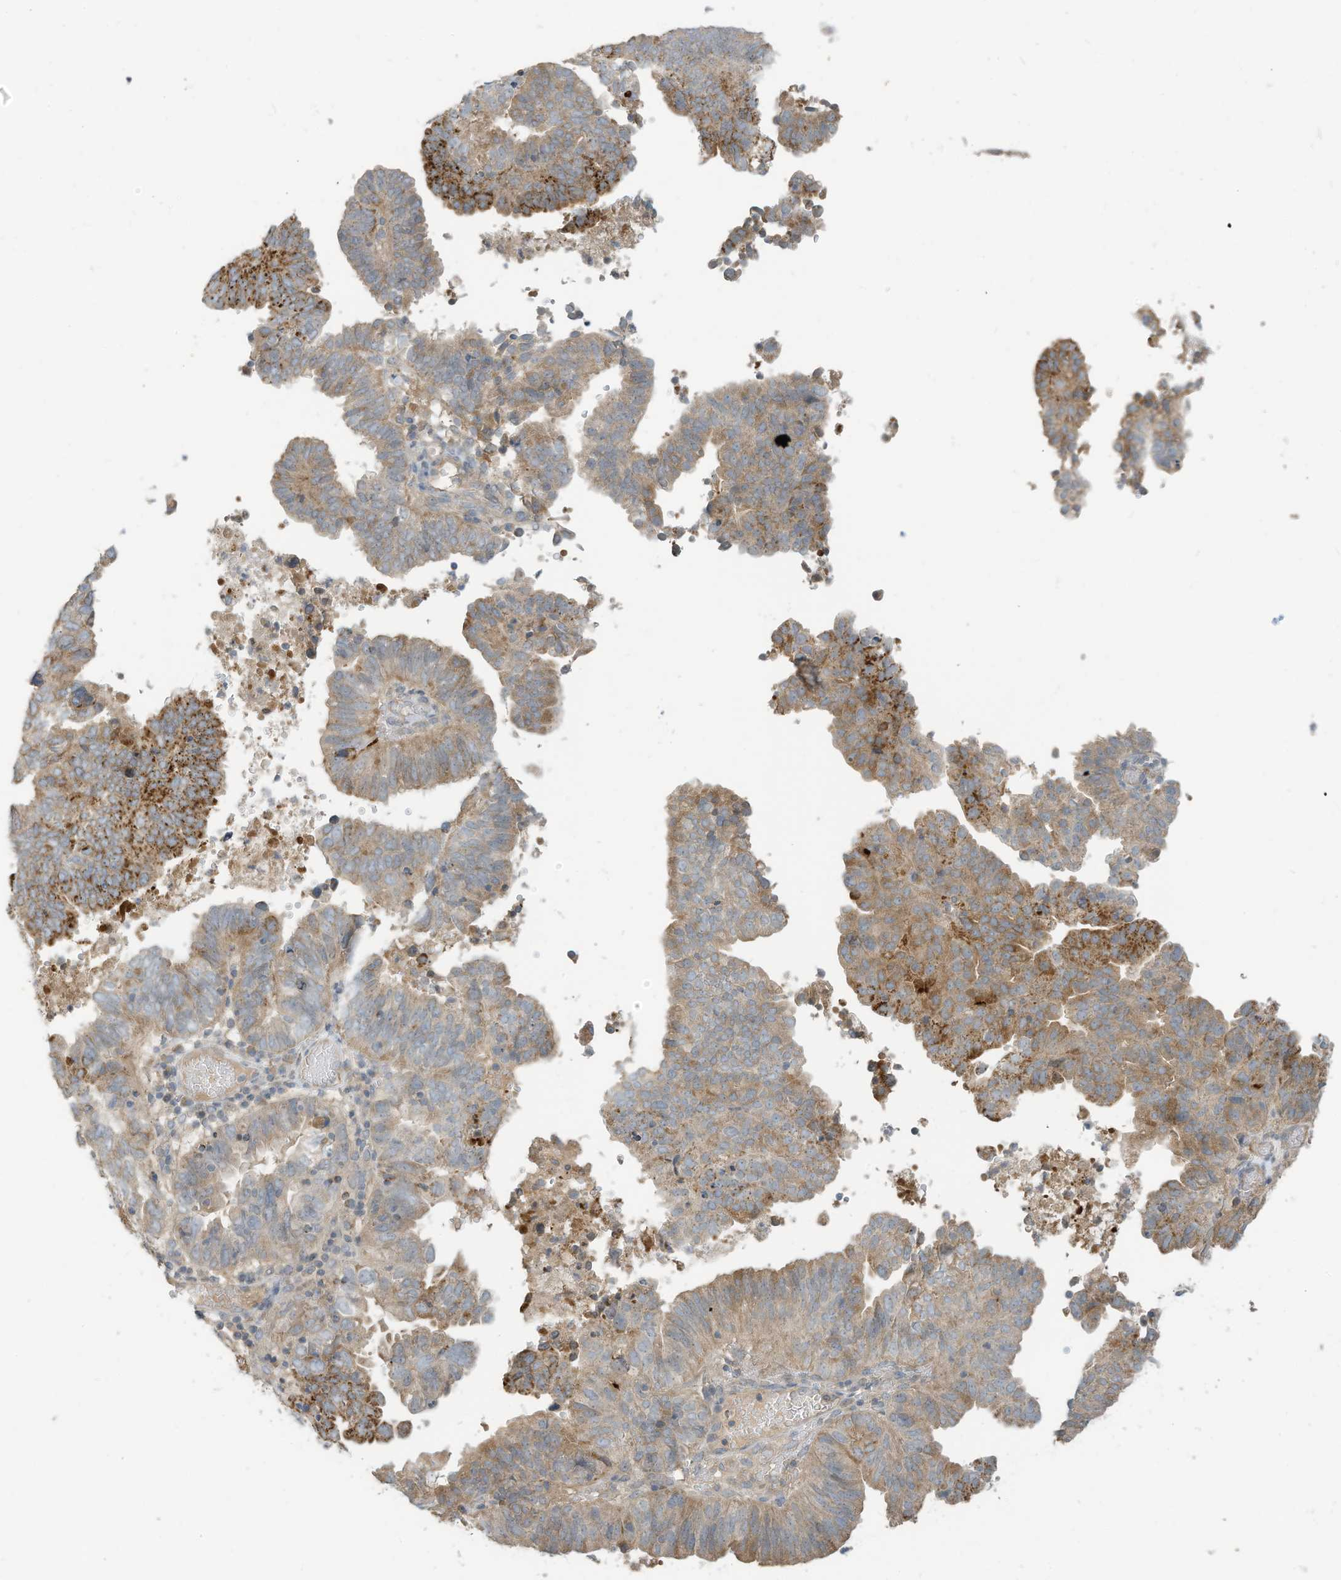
{"staining": {"intensity": "moderate", "quantity": "25%-75%", "location": "cytoplasmic/membranous"}, "tissue": "endometrial cancer", "cell_type": "Tumor cells", "image_type": "cancer", "snomed": [{"axis": "morphology", "description": "Adenocarcinoma, NOS"}, {"axis": "topography", "description": "Uterus"}], "caption": "Brown immunohistochemical staining in human endometrial cancer (adenocarcinoma) demonstrates moderate cytoplasmic/membranous expression in approximately 25%-75% of tumor cells. (DAB IHC with brightfield microscopy, high magnification).", "gene": "SCGB1D2", "patient": {"sex": "female", "age": 77}}